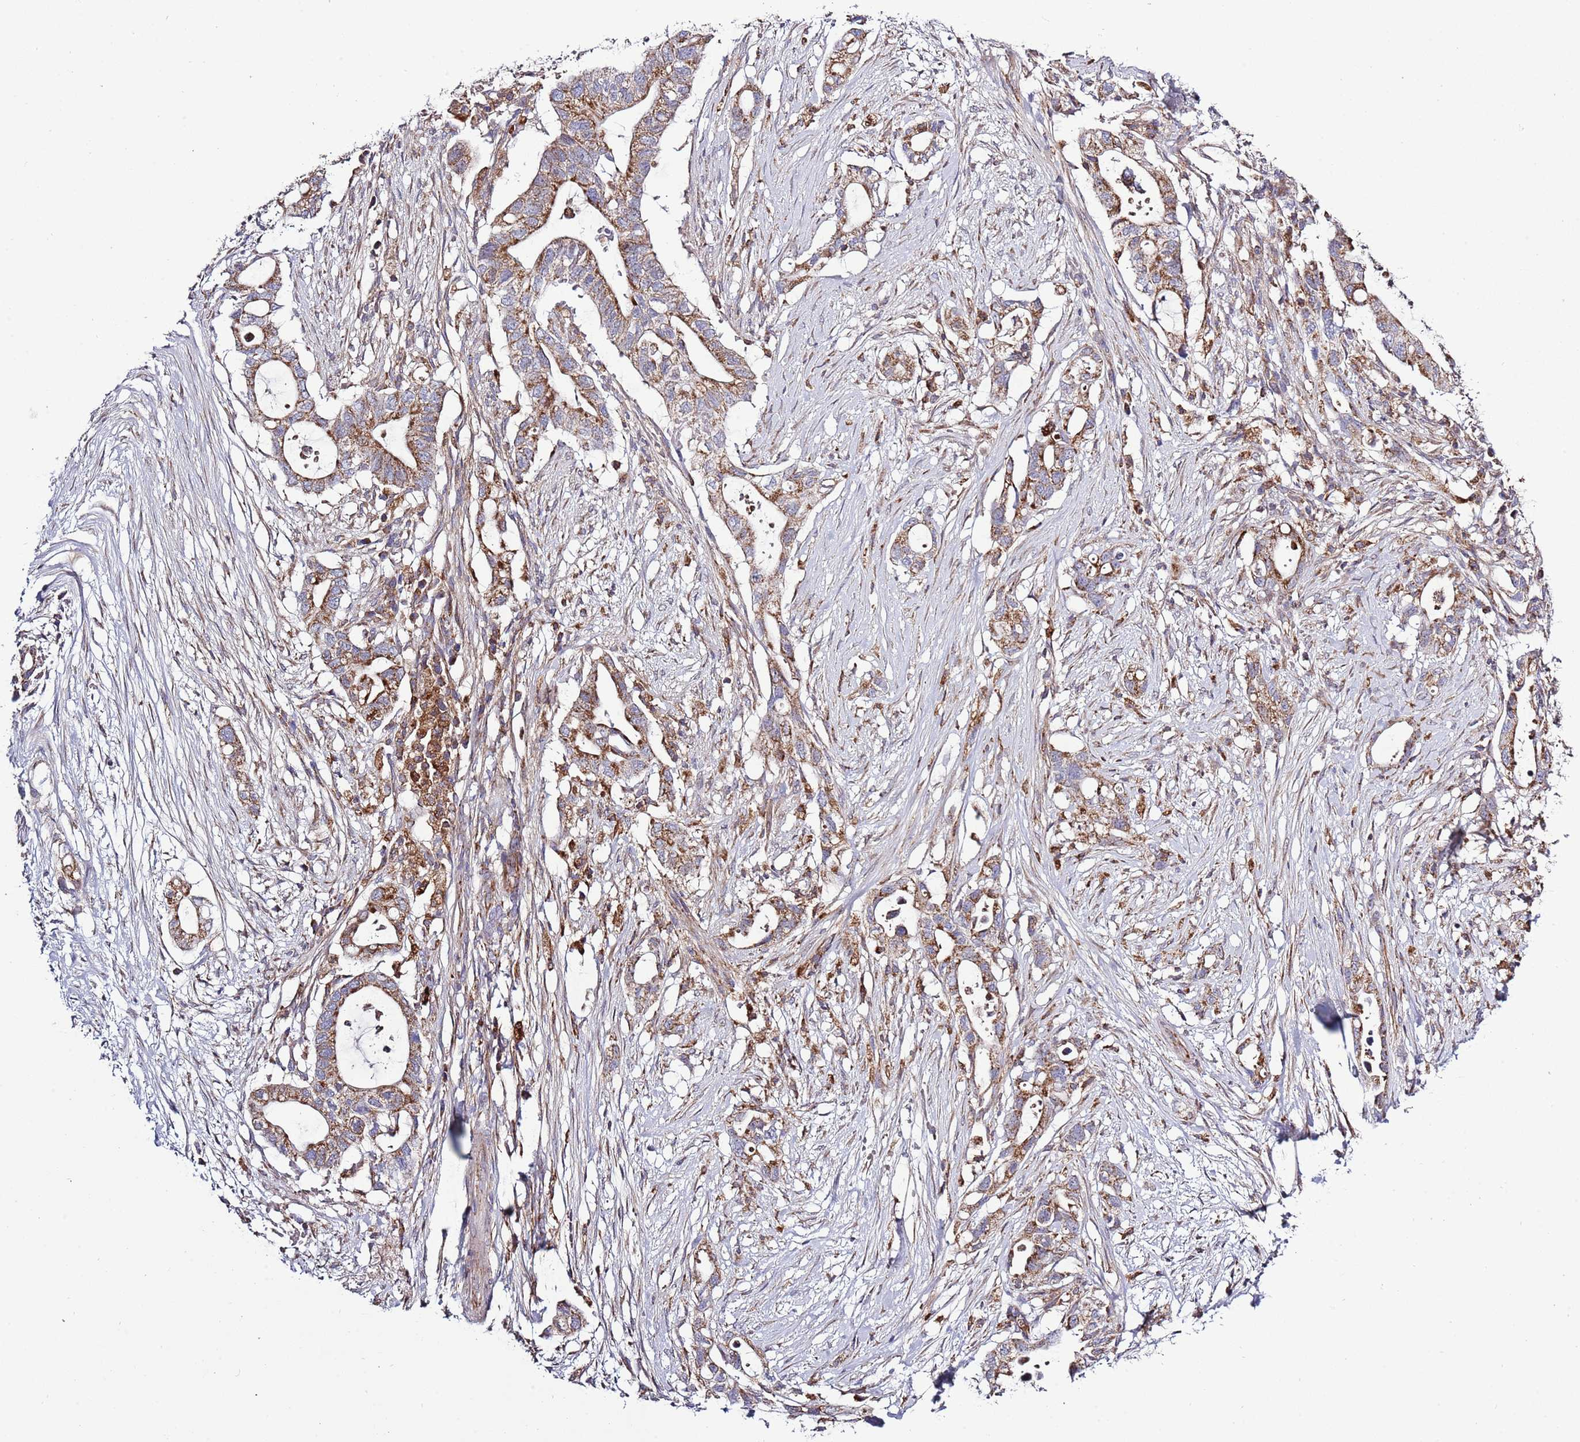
{"staining": {"intensity": "moderate", "quantity": ">75%", "location": "cytoplasmic/membranous"}, "tissue": "pancreatic cancer", "cell_type": "Tumor cells", "image_type": "cancer", "snomed": [{"axis": "morphology", "description": "Adenocarcinoma, NOS"}, {"axis": "topography", "description": "Pancreas"}], "caption": "Moderate cytoplasmic/membranous staining is appreciated in approximately >75% of tumor cells in pancreatic cancer (adenocarcinoma).", "gene": "IRS4", "patient": {"sex": "female", "age": 72}}